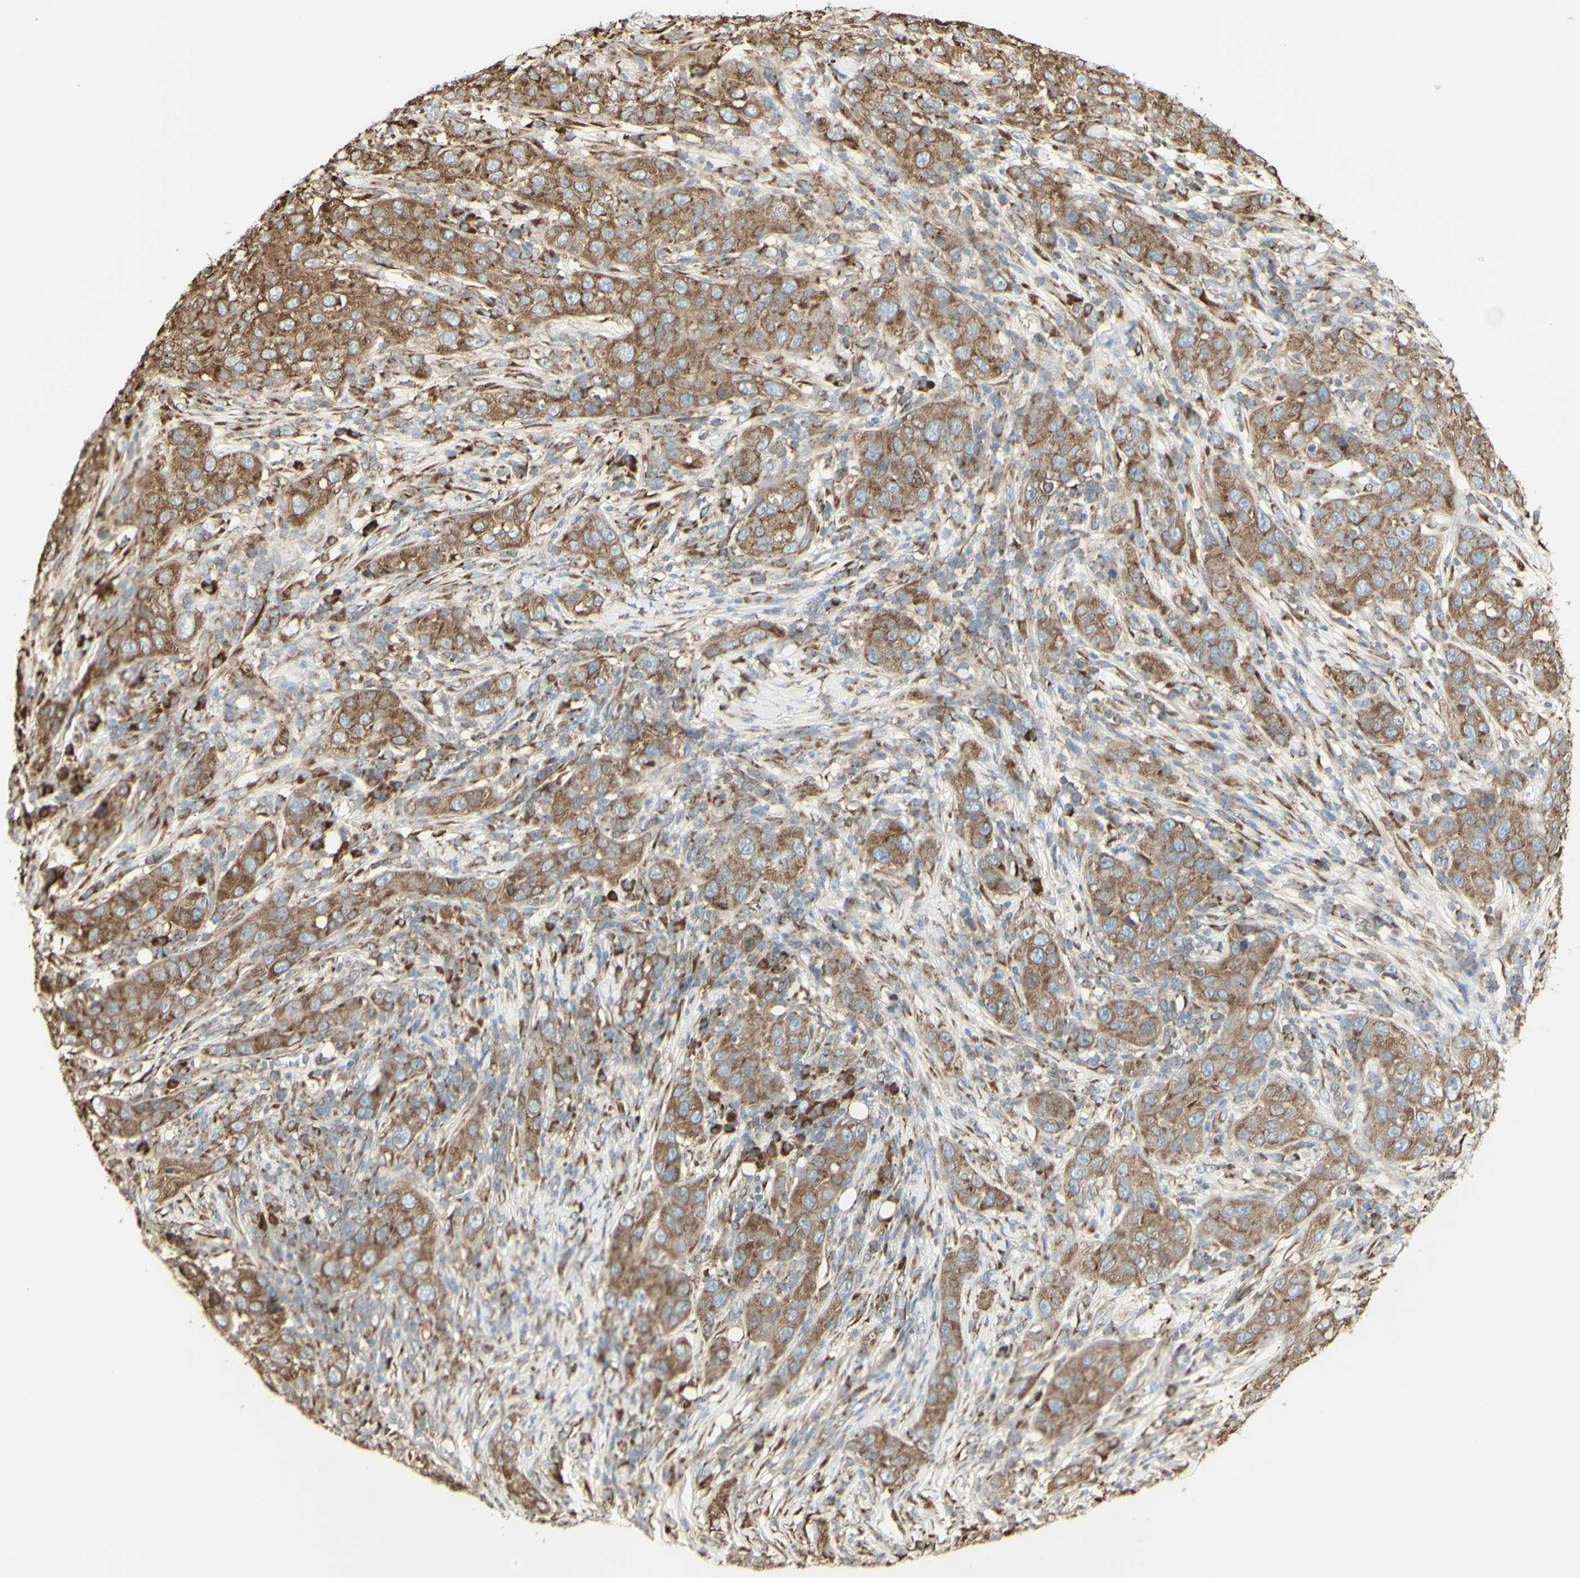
{"staining": {"intensity": "moderate", "quantity": ">75%", "location": "cytoplasmic/membranous"}, "tissue": "skin cancer", "cell_type": "Tumor cells", "image_type": "cancer", "snomed": [{"axis": "morphology", "description": "Squamous cell carcinoma, NOS"}, {"axis": "topography", "description": "Skin"}], "caption": "An image showing moderate cytoplasmic/membranous staining in about >75% of tumor cells in squamous cell carcinoma (skin), as visualized by brown immunohistochemical staining.", "gene": "EEF1B2", "patient": {"sex": "female", "age": 88}}